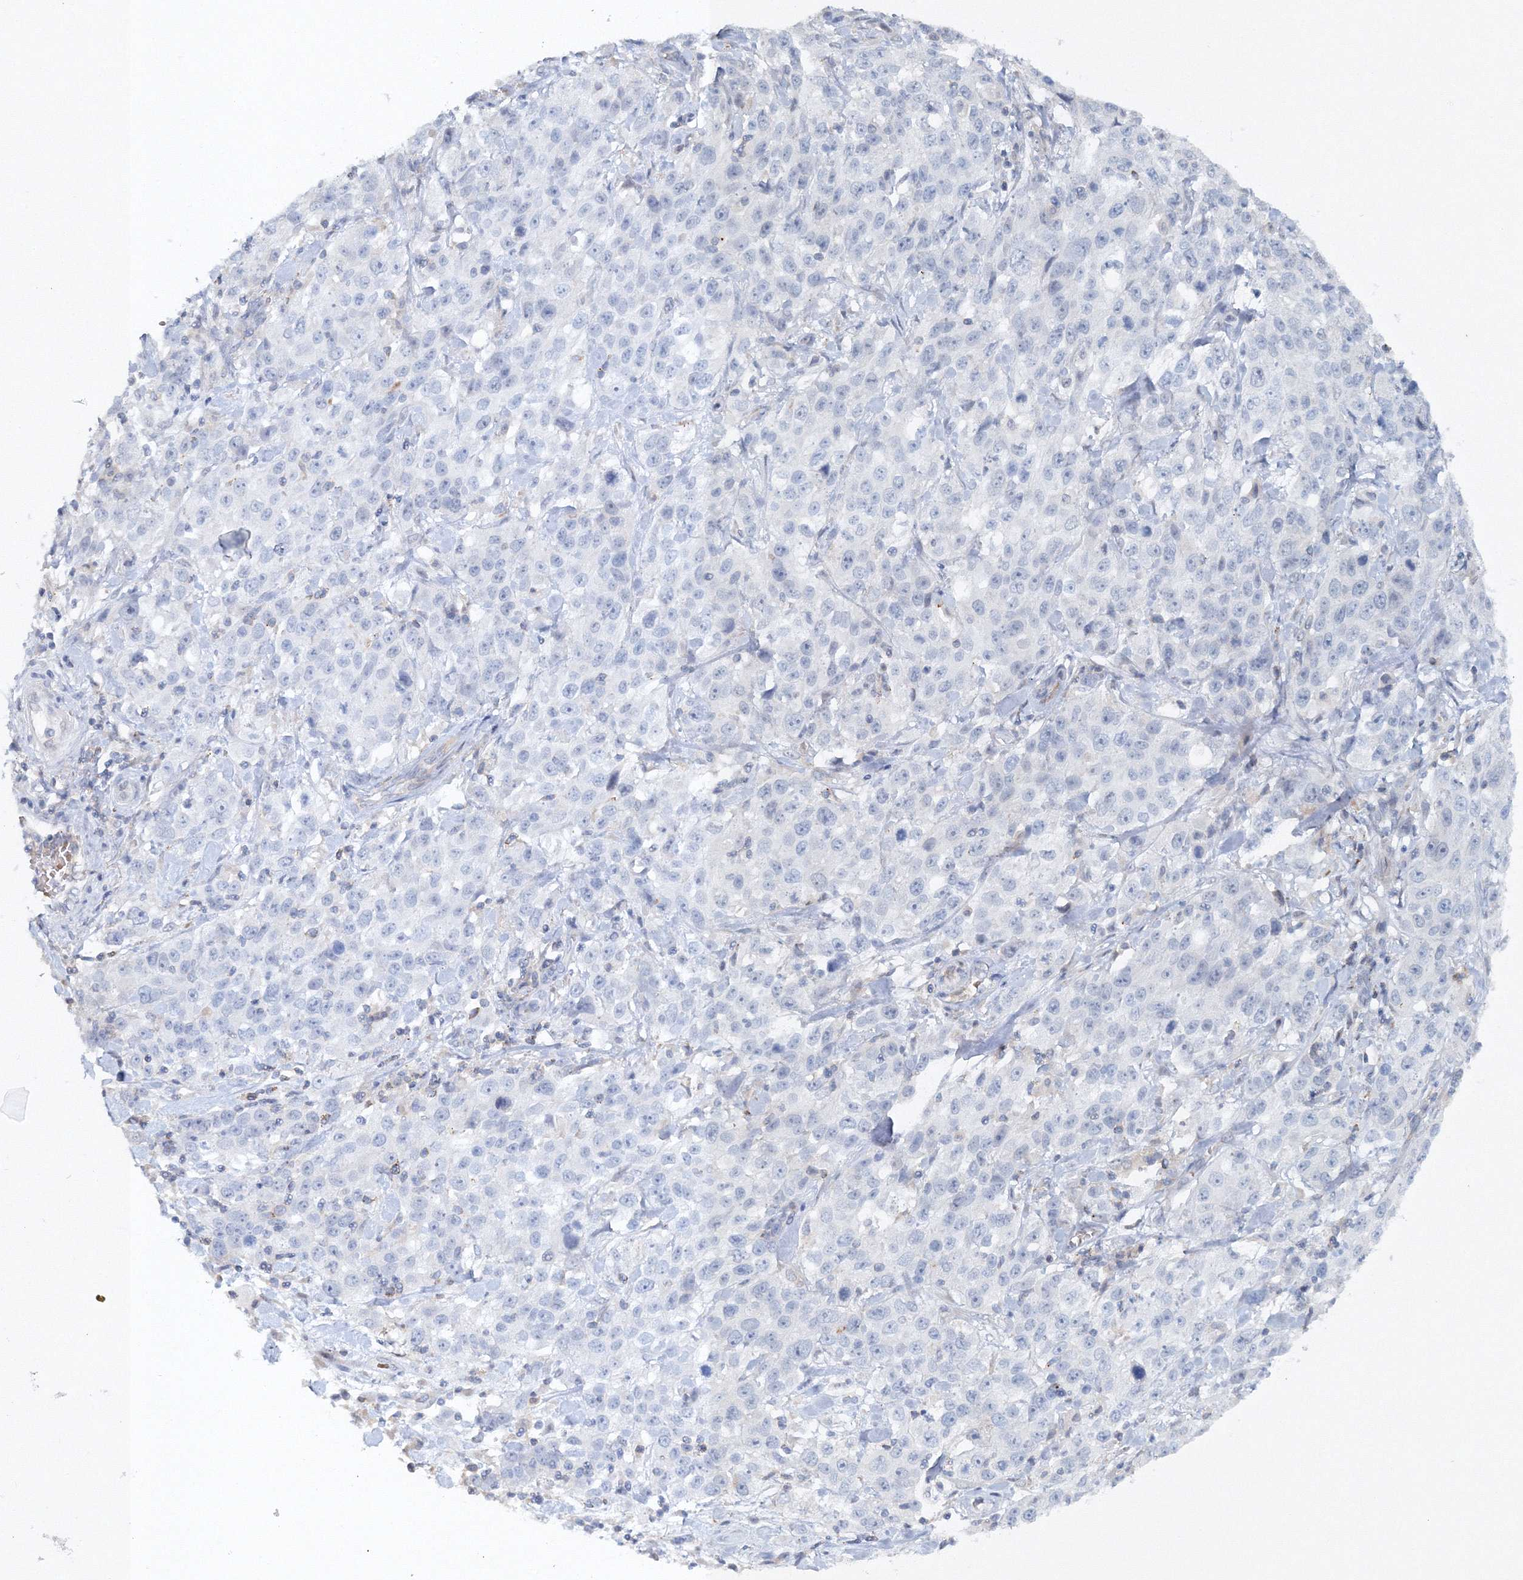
{"staining": {"intensity": "negative", "quantity": "none", "location": "none"}, "tissue": "stomach cancer", "cell_type": "Tumor cells", "image_type": "cancer", "snomed": [{"axis": "morphology", "description": "Normal tissue, NOS"}, {"axis": "morphology", "description": "Adenocarcinoma, NOS"}, {"axis": "topography", "description": "Lymph node"}, {"axis": "topography", "description": "Stomach"}], "caption": "A micrograph of human stomach cancer (adenocarcinoma) is negative for staining in tumor cells.", "gene": "SH3BP5", "patient": {"sex": "male", "age": 48}}